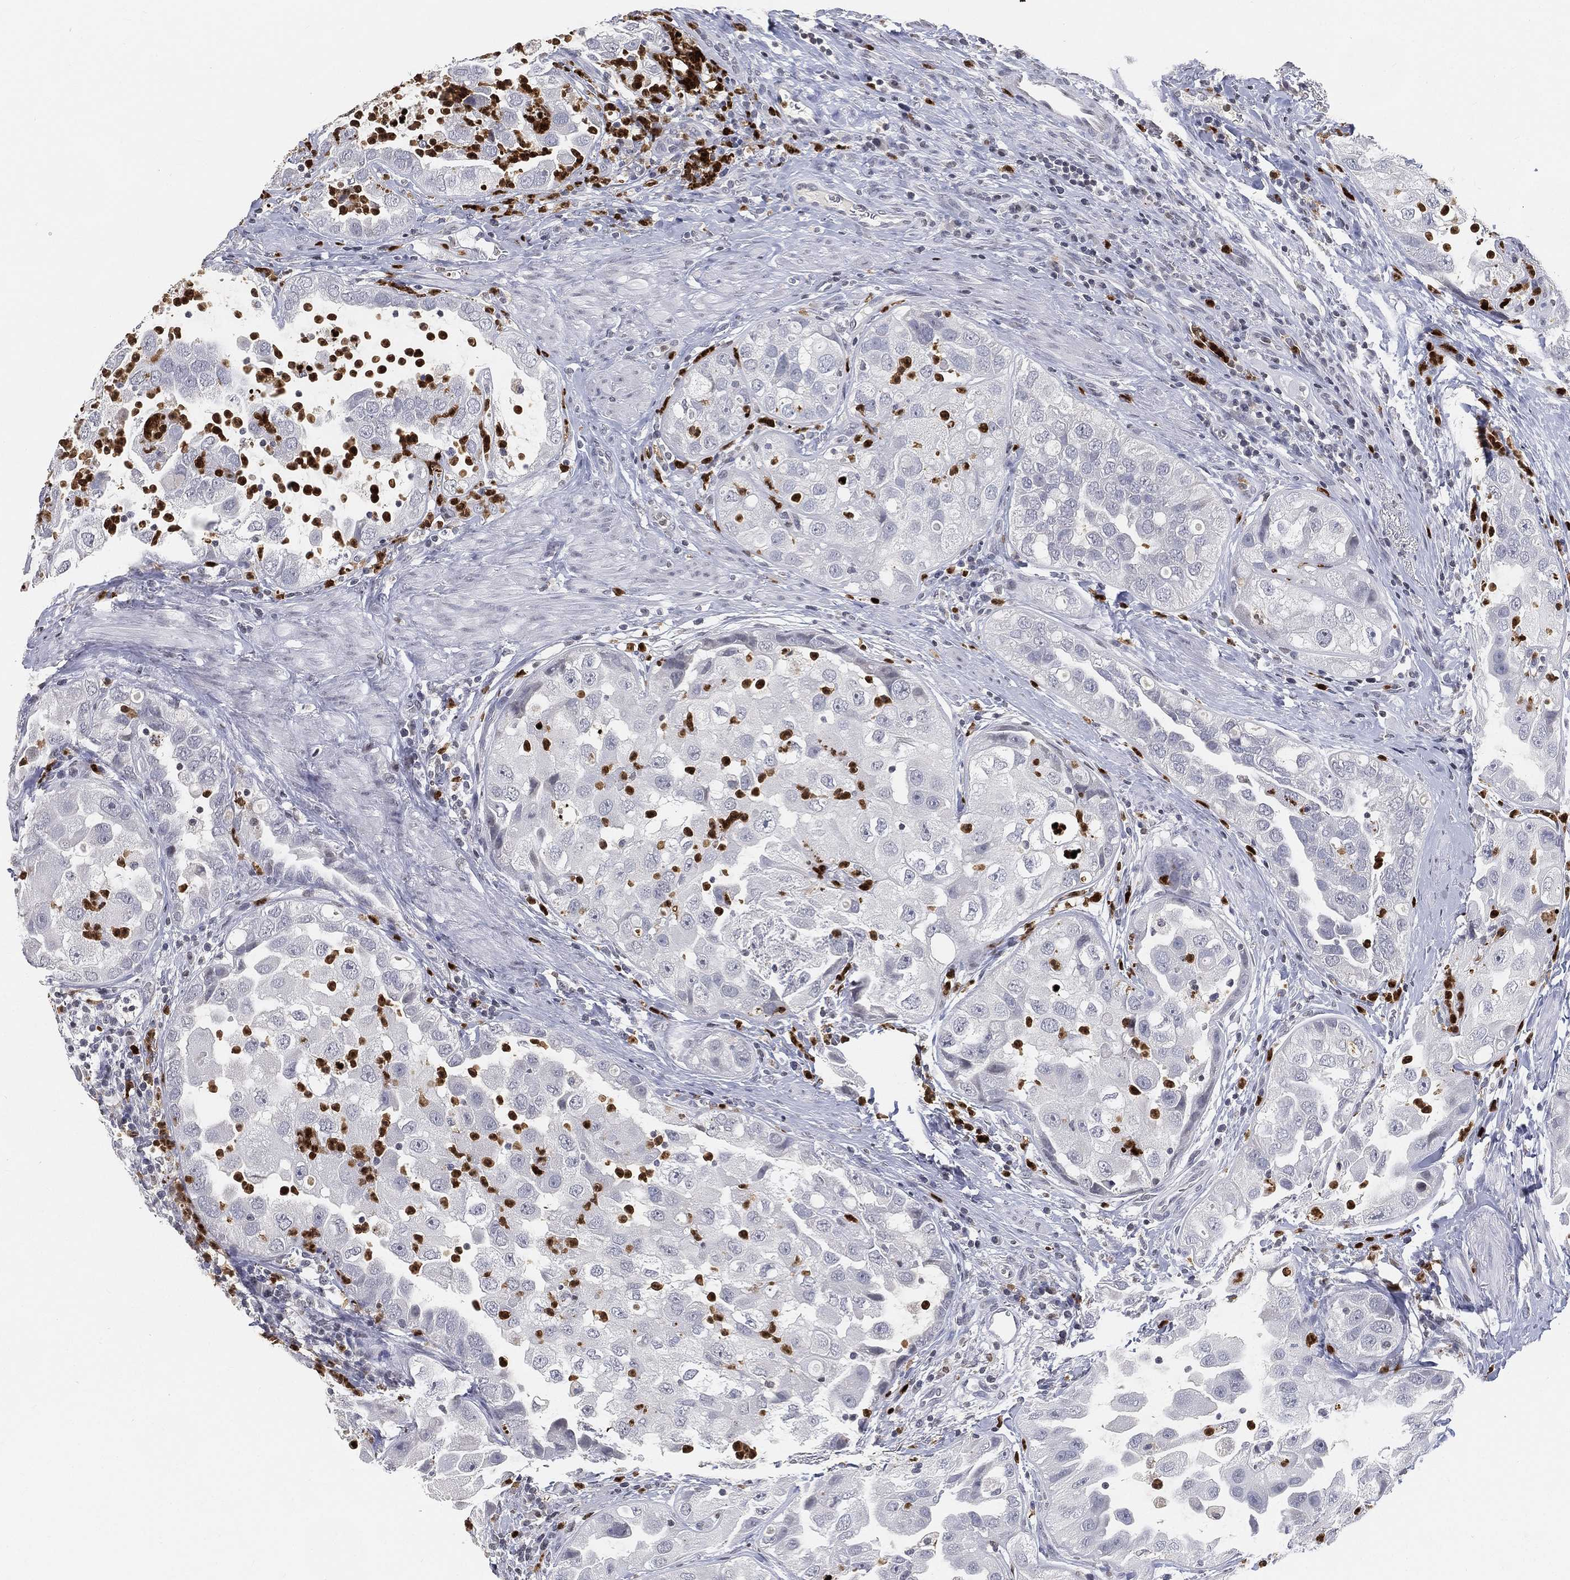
{"staining": {"intensity": "negative", "quantity": "none", "location": "none"}, "tissue": "urothelial cancer", "cell_type": "Tumor cells", "image_type": "cancer", "snomed": [{"axis": "morphology", "description": "Urothelial carcinoma, High grade"}, {"axis": "topography", "description": "Urinary bladder"}], "caption": "Immunohistochemistry micrograph of urothelial cancer stained for a protein (brown), which reveals no expression in tumor cells.", "gene": "ARG1", "patient": {"sex": "female", "age": 41}}